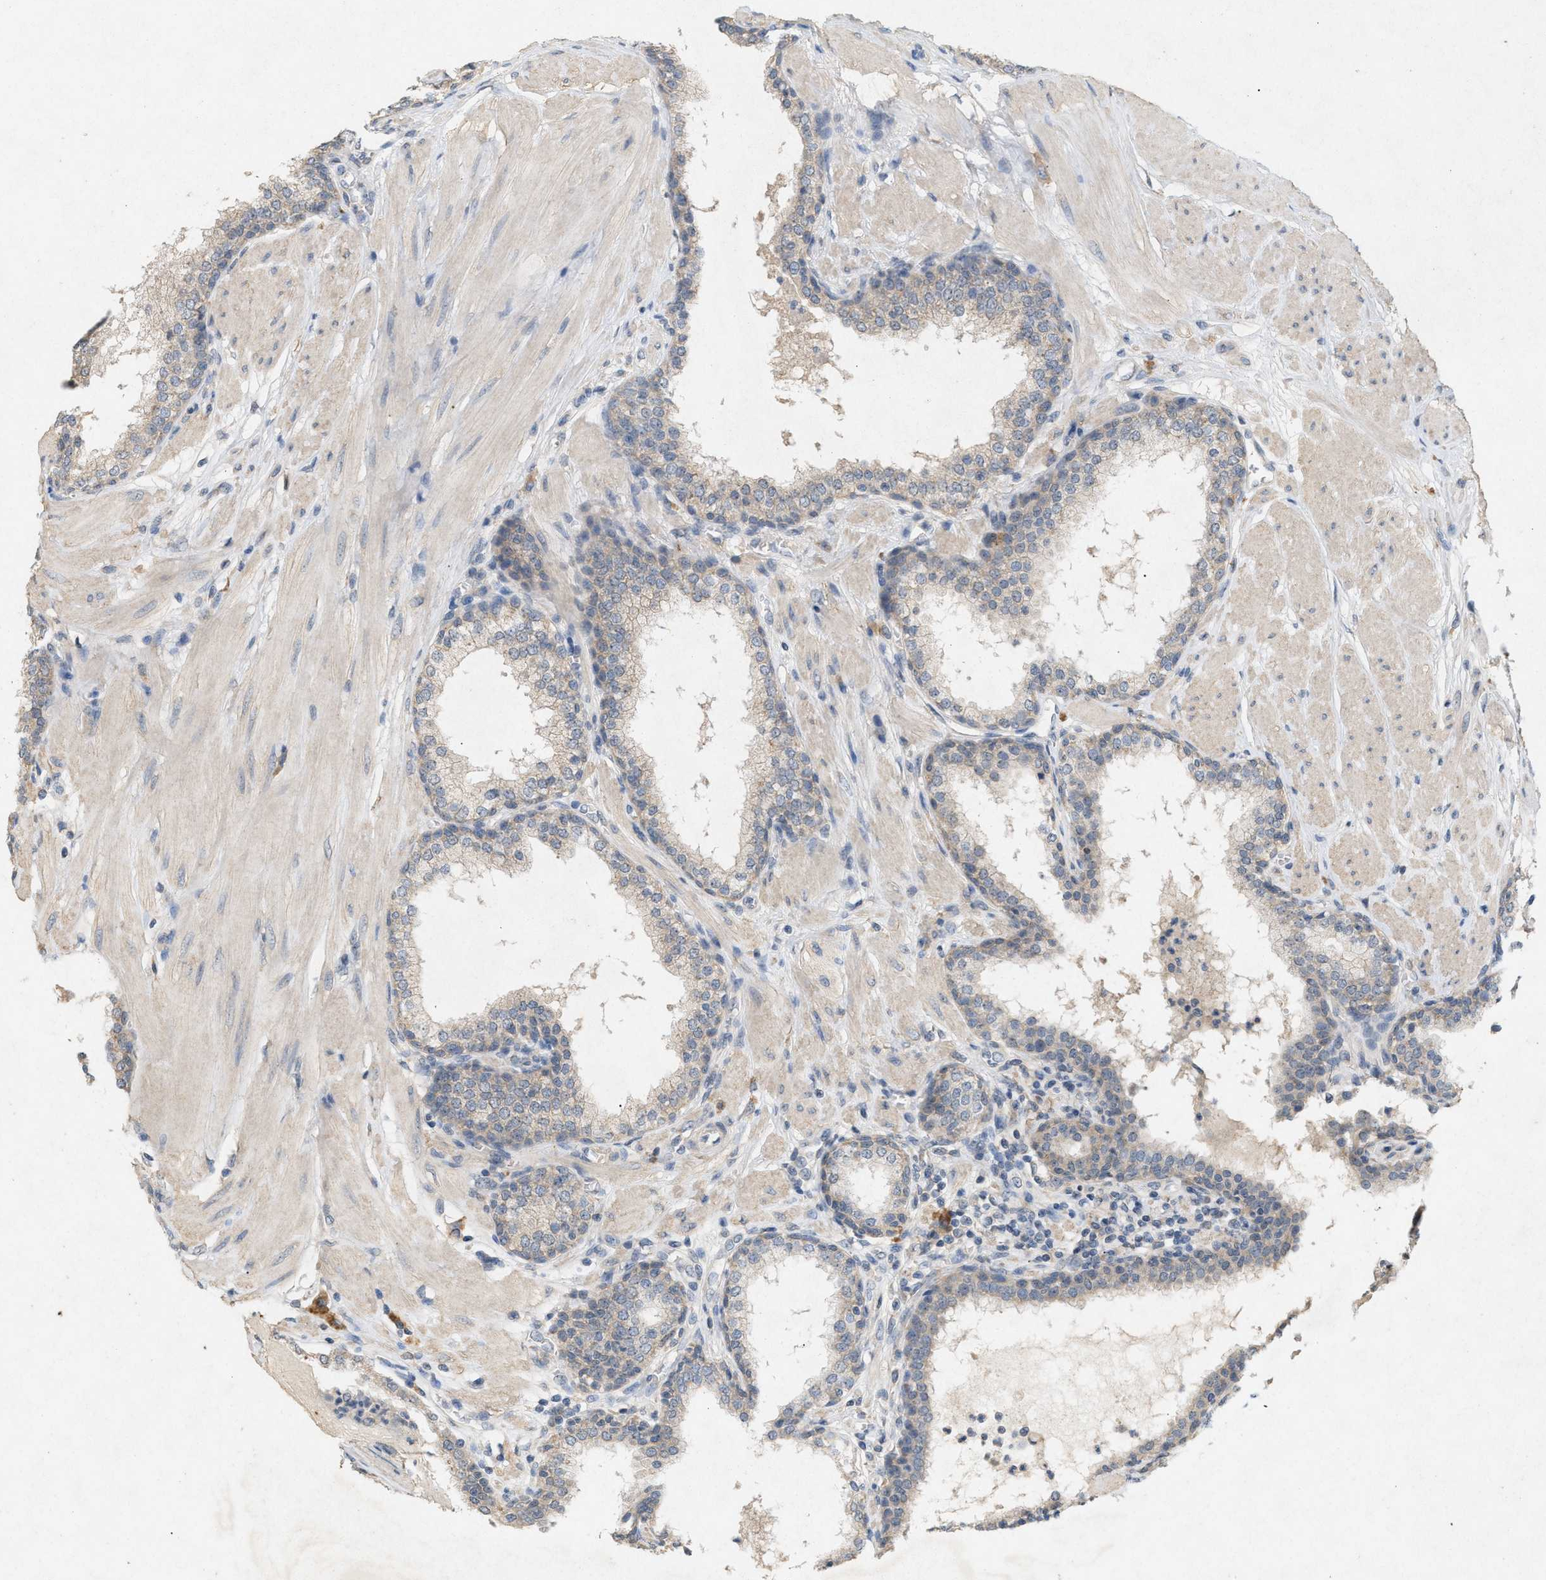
{"staining": {"intensity": "moderate", "quantity": "25%-75%", "location": "cytoplasmic/membranous"}, "tissue": "prostate", "cell_type": "Glandular cells", "image_type": "normal", "snomed": [{"axis": "morphology", "description": "Normal tissue, NOS"}, {"axis": "topography", "description": "Prostate"}], "caption": "Glandular cells exhibit medium levels of moderate cytoplasmic/membranous positivity in approximately 25%-75% of cells in normal prostate. Immunohistochemistry stains the protein in brown and the nuclei are stained blue.", "gene": "DCAF7", "patient": {"sex": "male", "age": 51}}